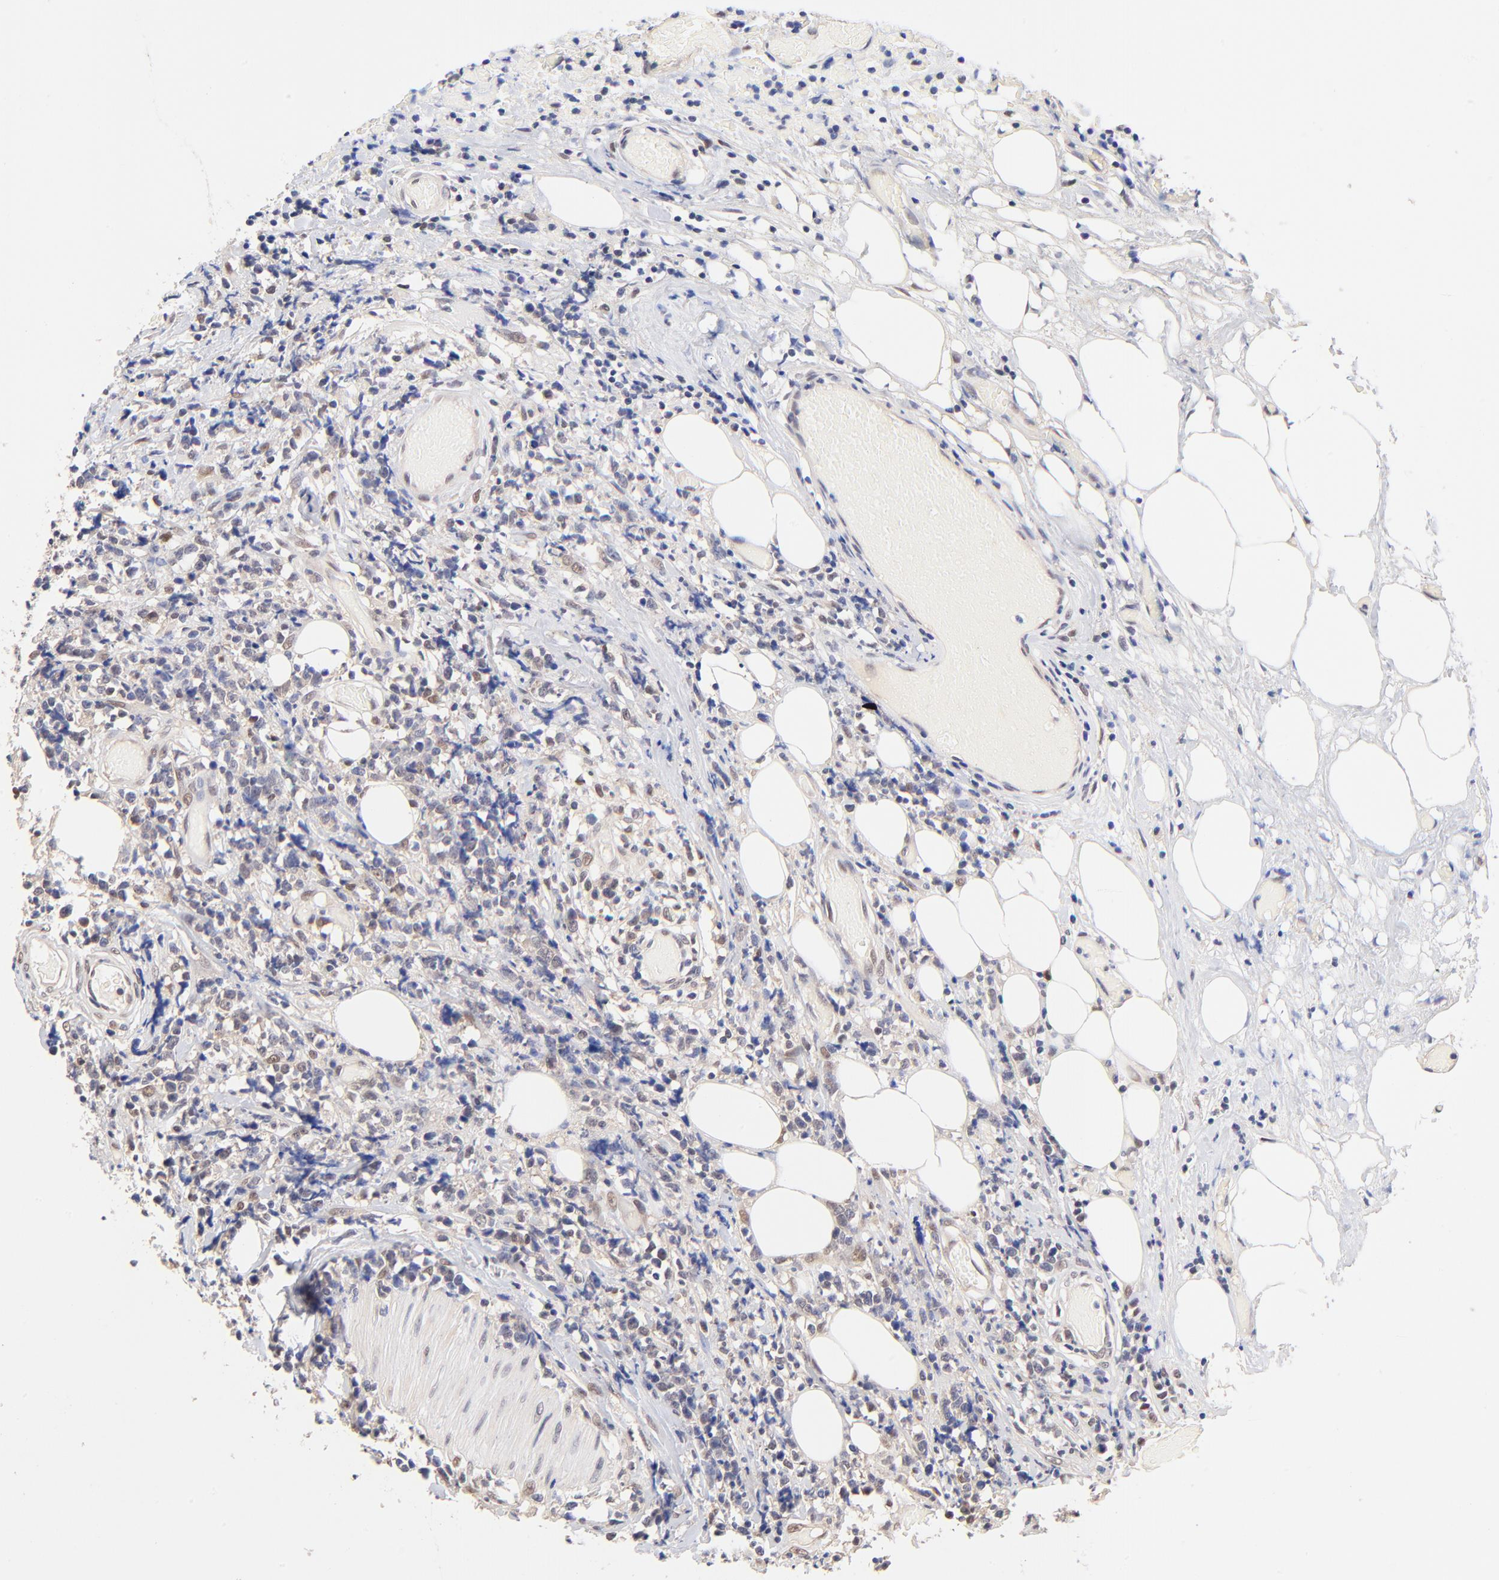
{"staining": {"intensity": "weak", "quantity": "<25%", "location": "nuclear"}, "tissue": "lymphoma", "cell_type": "Tumor cells", "image_type": "cancer", "snomed": [{"axis": "morphology", "description": "Malignant lymphoma, non-Hodgkin's type, High grade"}, {"axis": "topography", "description": "Colon"}], "caption": "DAB immunohistochemical staining of human lymphoma displays no significant positivity in tumor cells. The staining is performed using DAB (3,3'-diaminobenzidine) brown chromogen with nuclei counter-stained in using hematoxylin.", "gene": "TXNL1", "patient": {"sex": "male", "age": 82}}